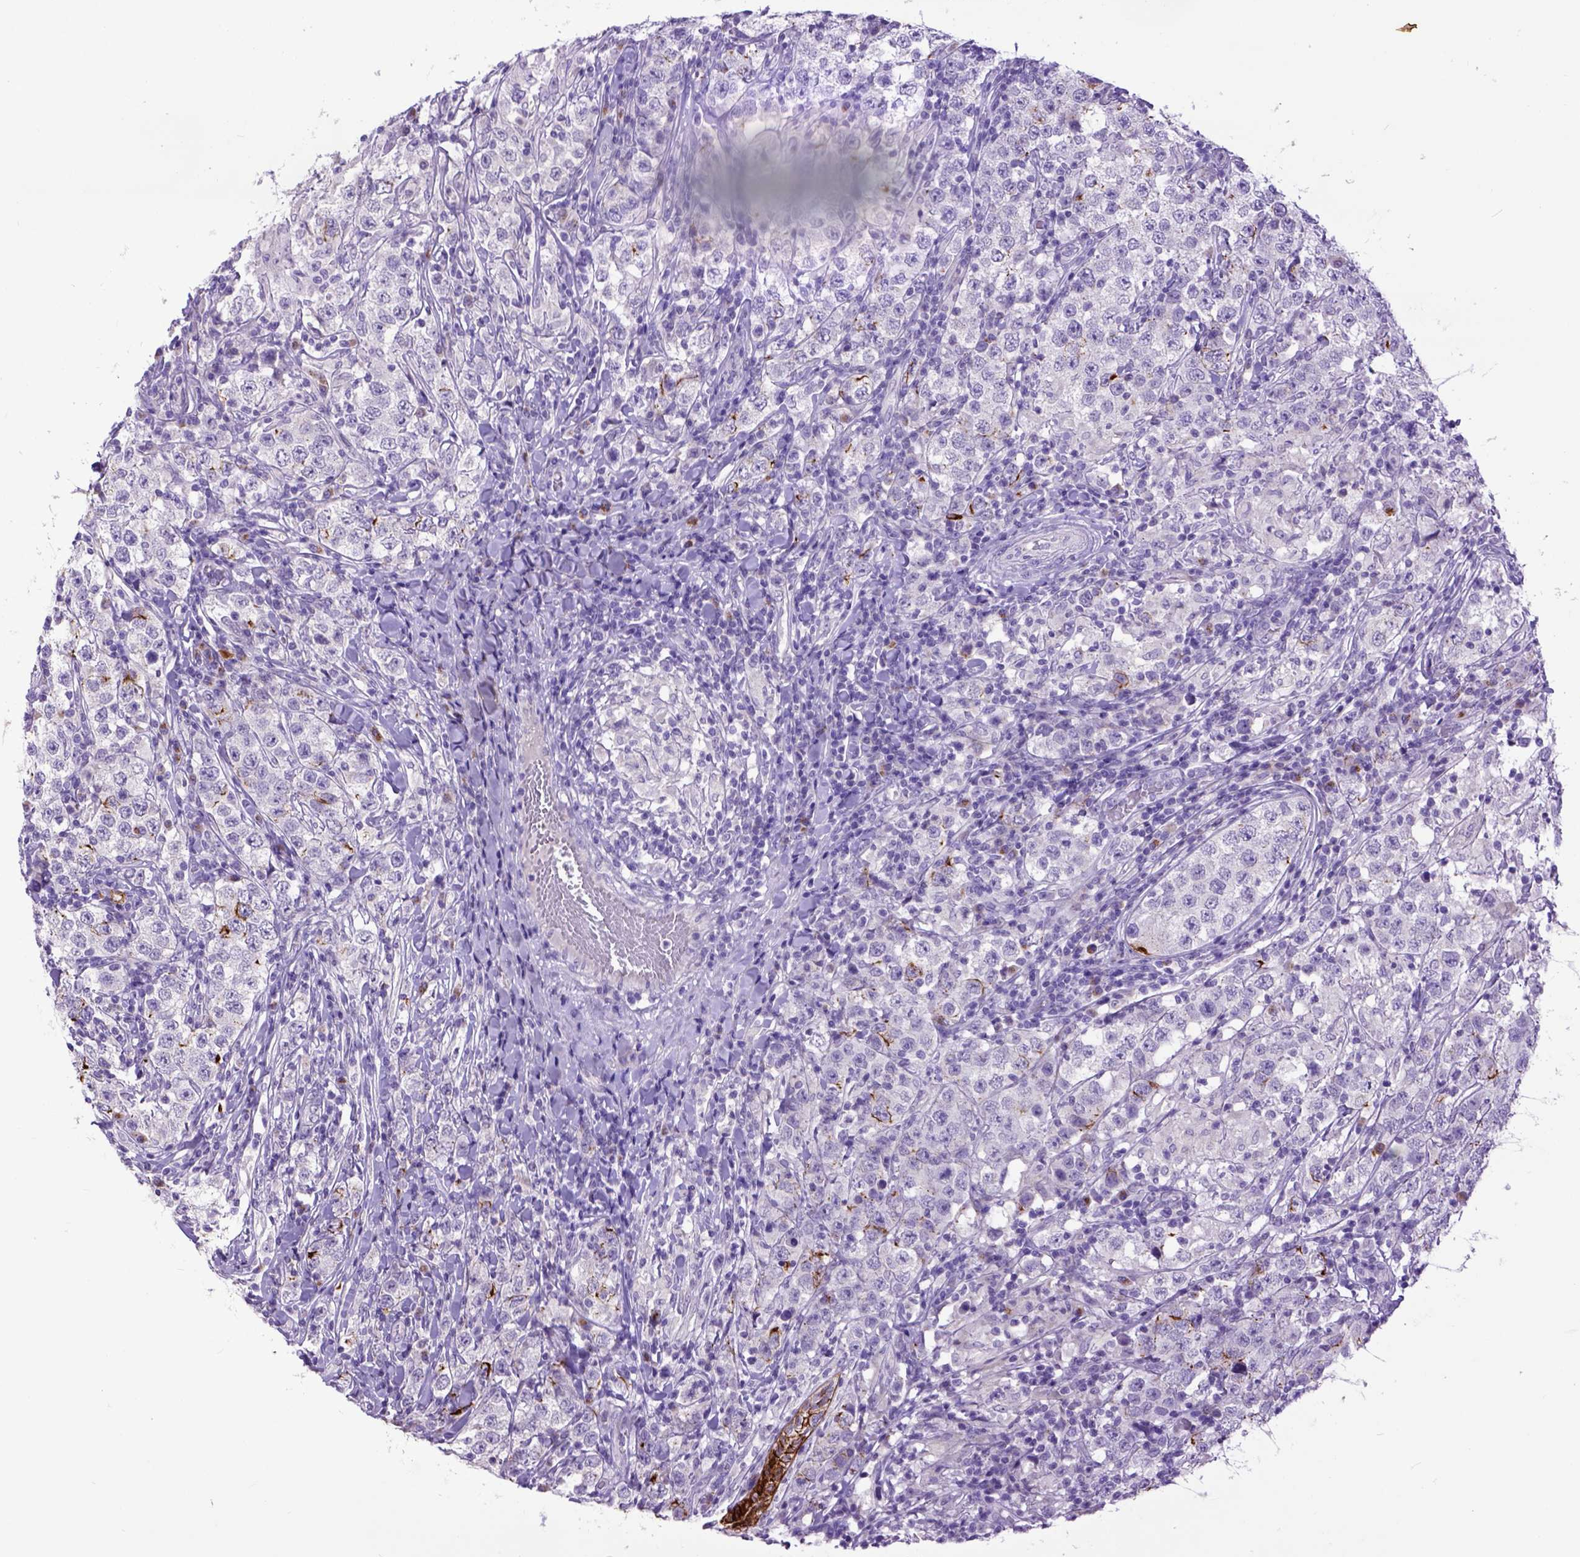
{"staining": {"intensity": "negative", "quantity": "none", "location": "none"}, "tissue": "testis cancer", "cell_type": "Tumor cells", "image_type": "cancer", "snomed": [{"axis": "morphology", "description": "Seminoma, NOS"}, {"axis": "morphology", "description": "Carcinoma, Embryonal, NOS"}, {"axis": "topography", "description": "Testis"}], "caption": "IHC photomicrograph of neoplastic tissue: human testis cancer (seminoma) stained with DAB shows no significant protein positivity in tumor cells.", "gene": "RAB25", "patient": {"sex": "male", "age": 41}}